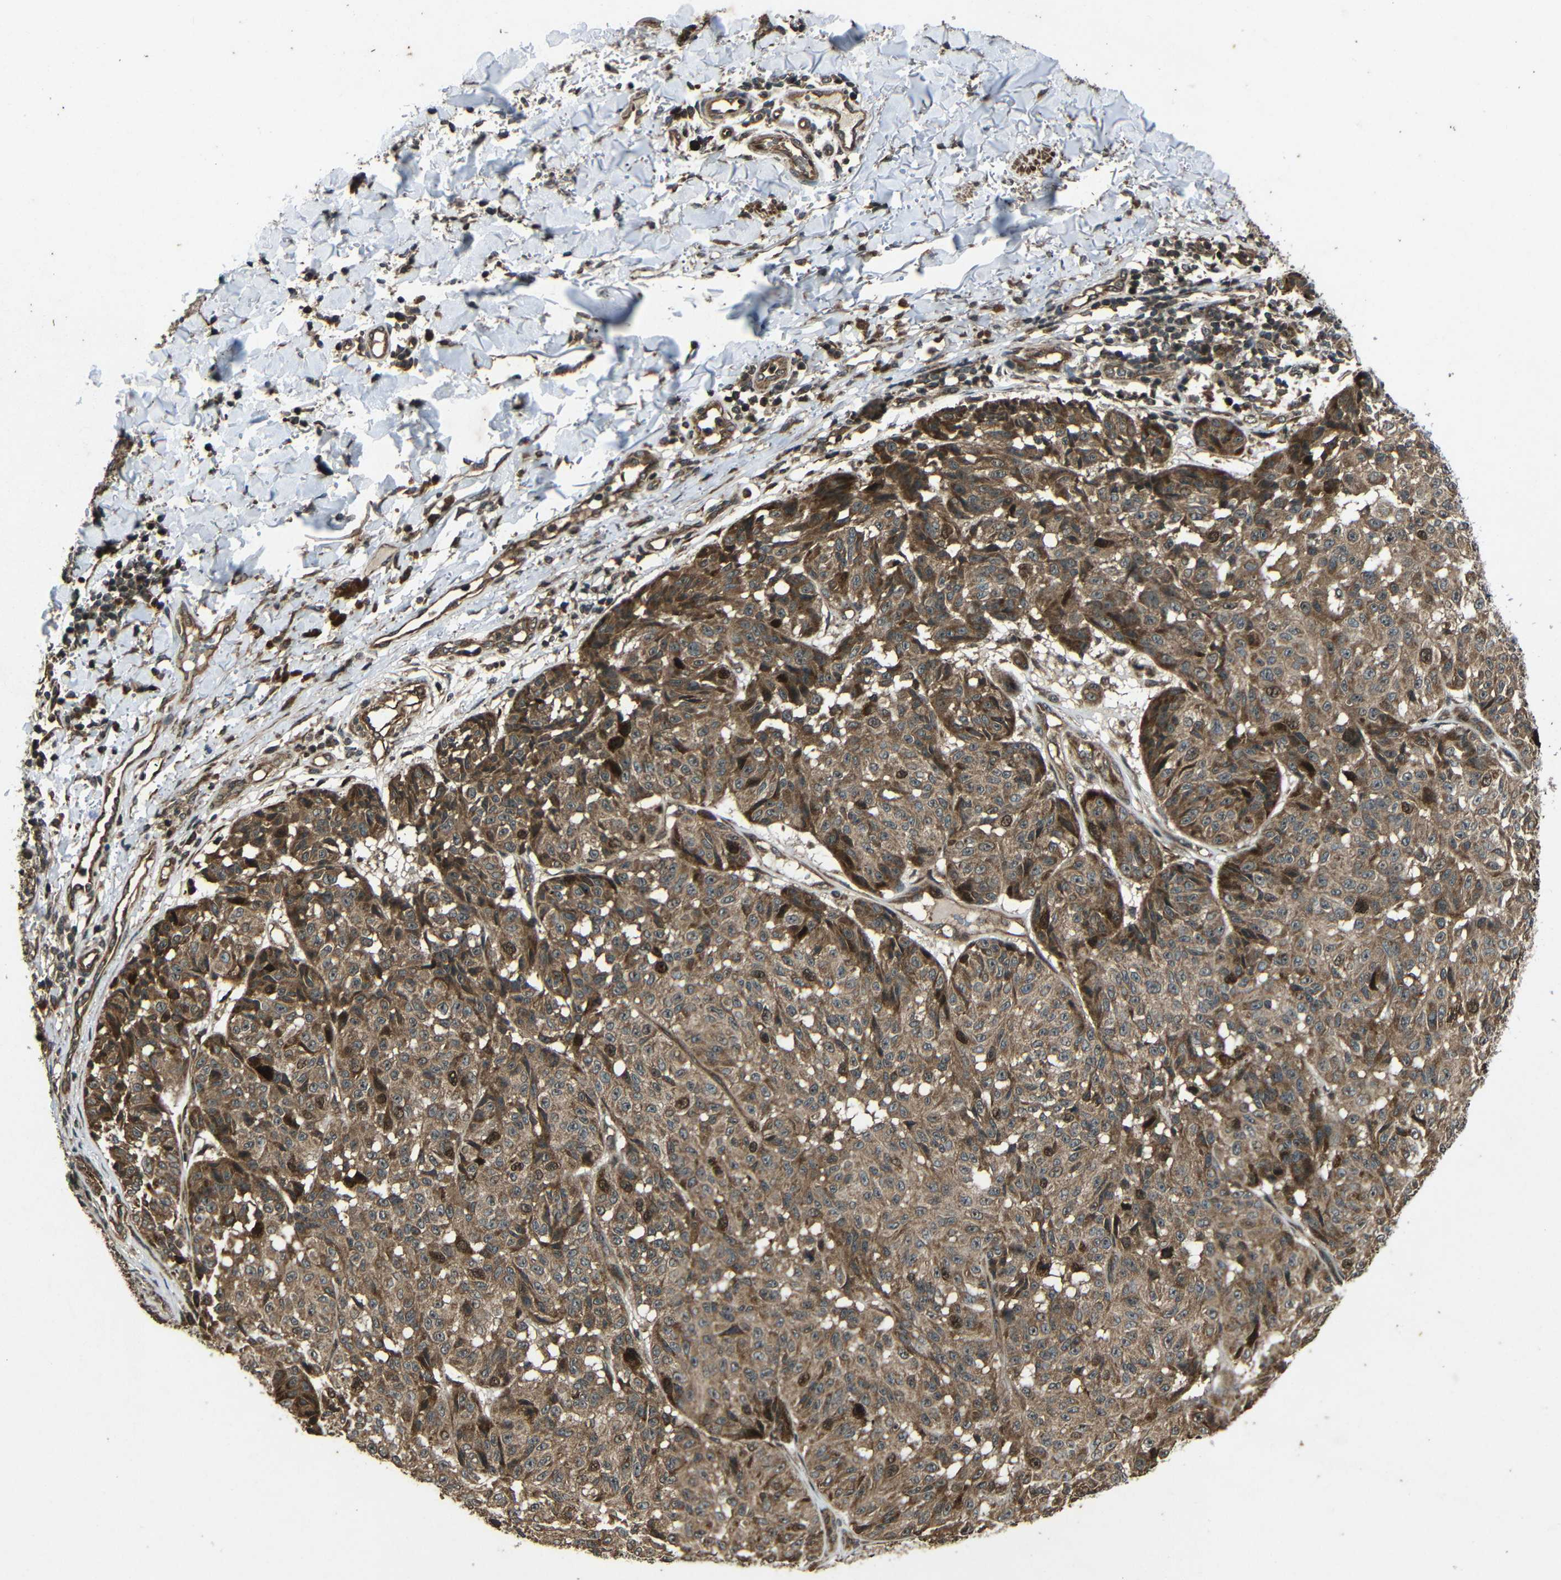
{"staining": {"intensity": "moderate", "quantity": ">75%", "location": "cytoplasmic/membranous,nuclear"}, "tissue": "melanoma", "cell_type": "Tumor cells", "image_type": "cancer", "snomed": [{"axis": "morphology", "description": "Malignant melanoma, NOS"}, {"axis": "topography", "description": "Skin"}], "caption": "Moderate cytoplasmic/membranous and nuclear positivity is appreciated in approximately >75% of tumor cells in malignant melanoma. The staining was performed using DAB (3,3'-diaminobenzidine), with brown indicating positive protein expression. Nuclei are stained blue with hematoxylin.", "gene": "PLK2", "patient": {"sex": "female", "age": 46}}